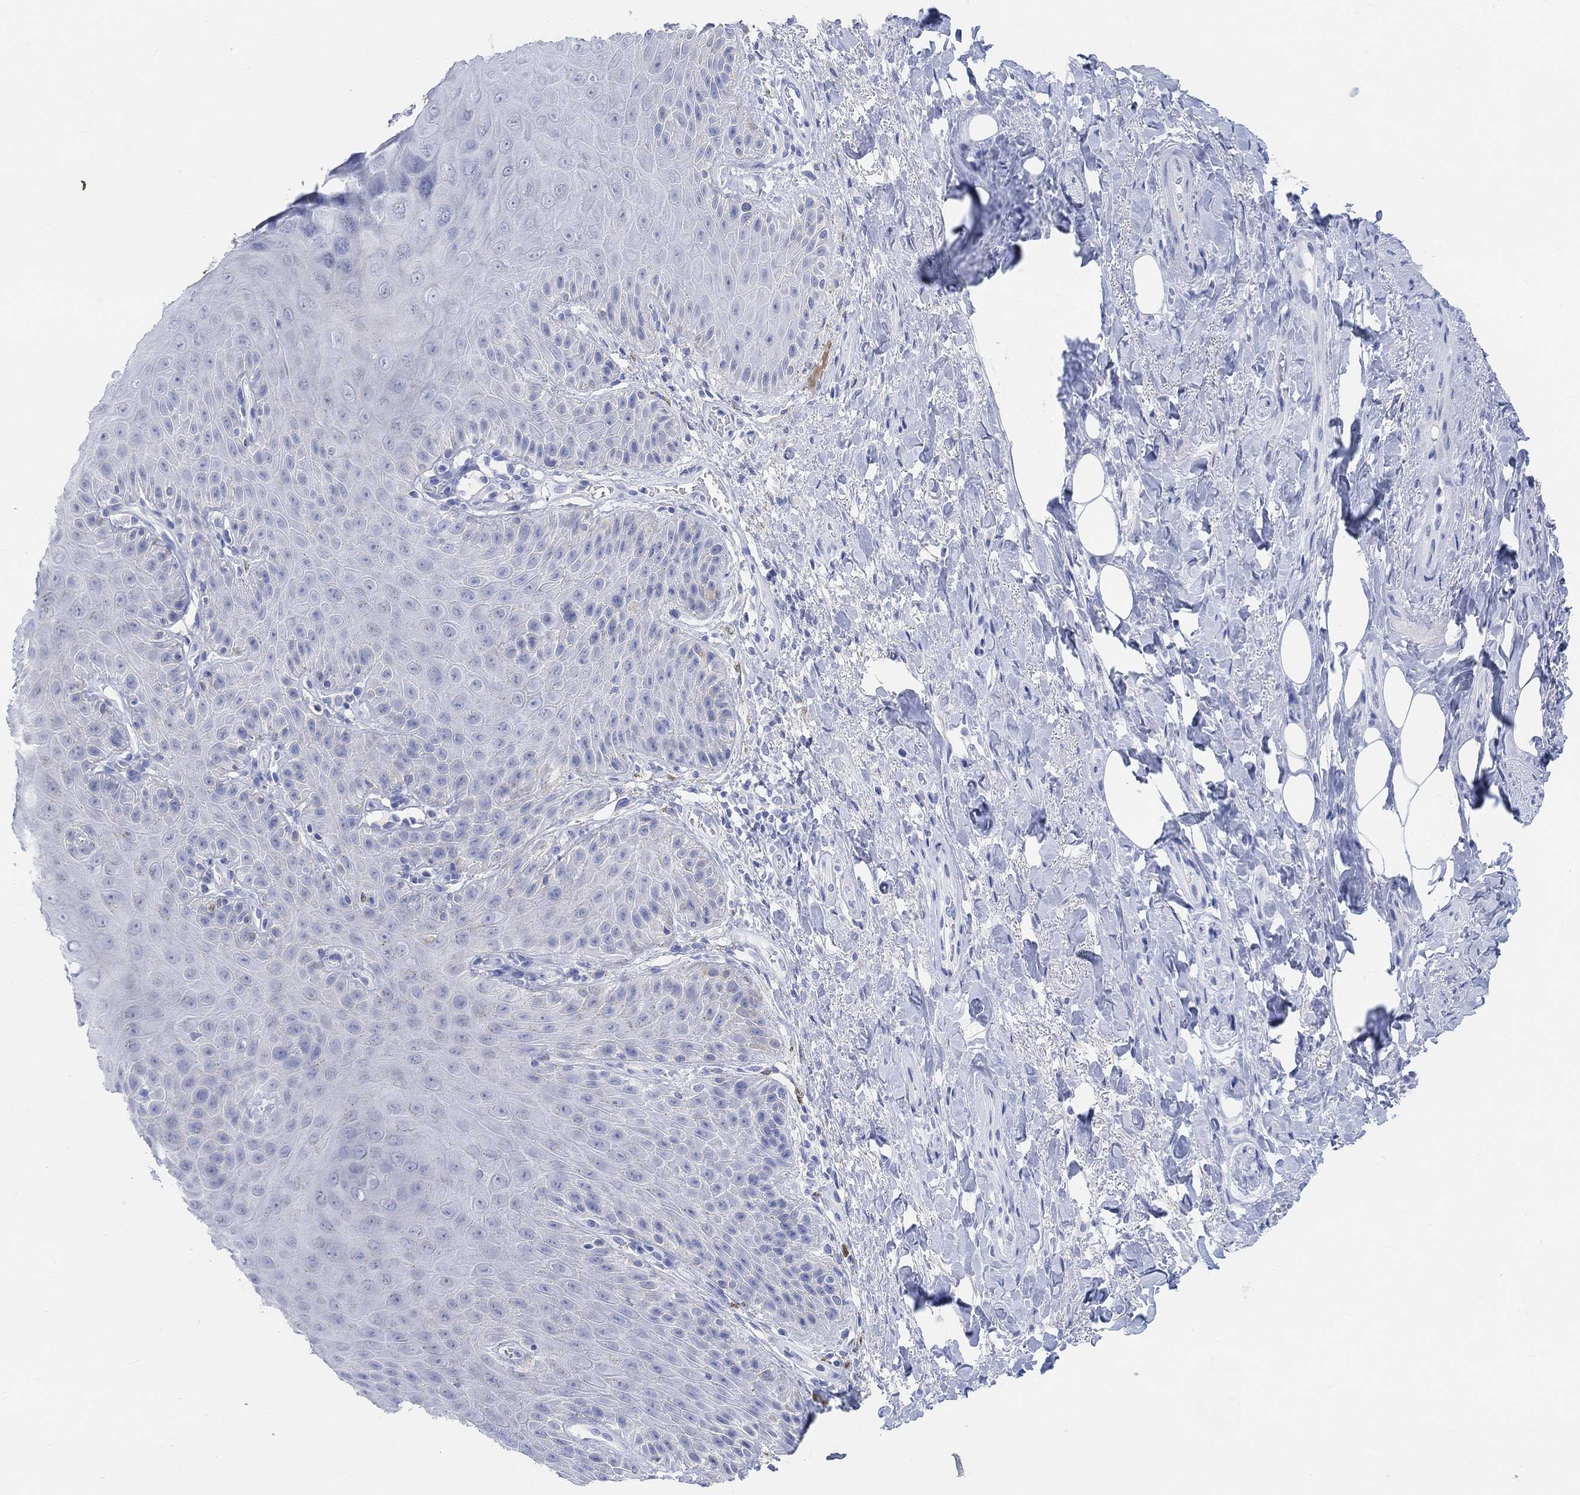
{"staining": {"intensity": "negative", "quantity": "none", "location": "none"}, "tissue": "skin", "cell_type": "Epidermal cells", "image_type": "normal", "snomed": [{"axis": "morphology", "description": "Normal tissue, NOS"}, {"axis": "topography", "description": "Anal"}, {"axis": "topography", "description": "Peripheral nerve tissue"}], "caption": "This is a histopathology image of immunohistochemistry (IHC) staining of benign skin, which shows no positivity in epidermal cells.", "gene": "ENO4", "patient": {"sex": "male", "age": 53}}